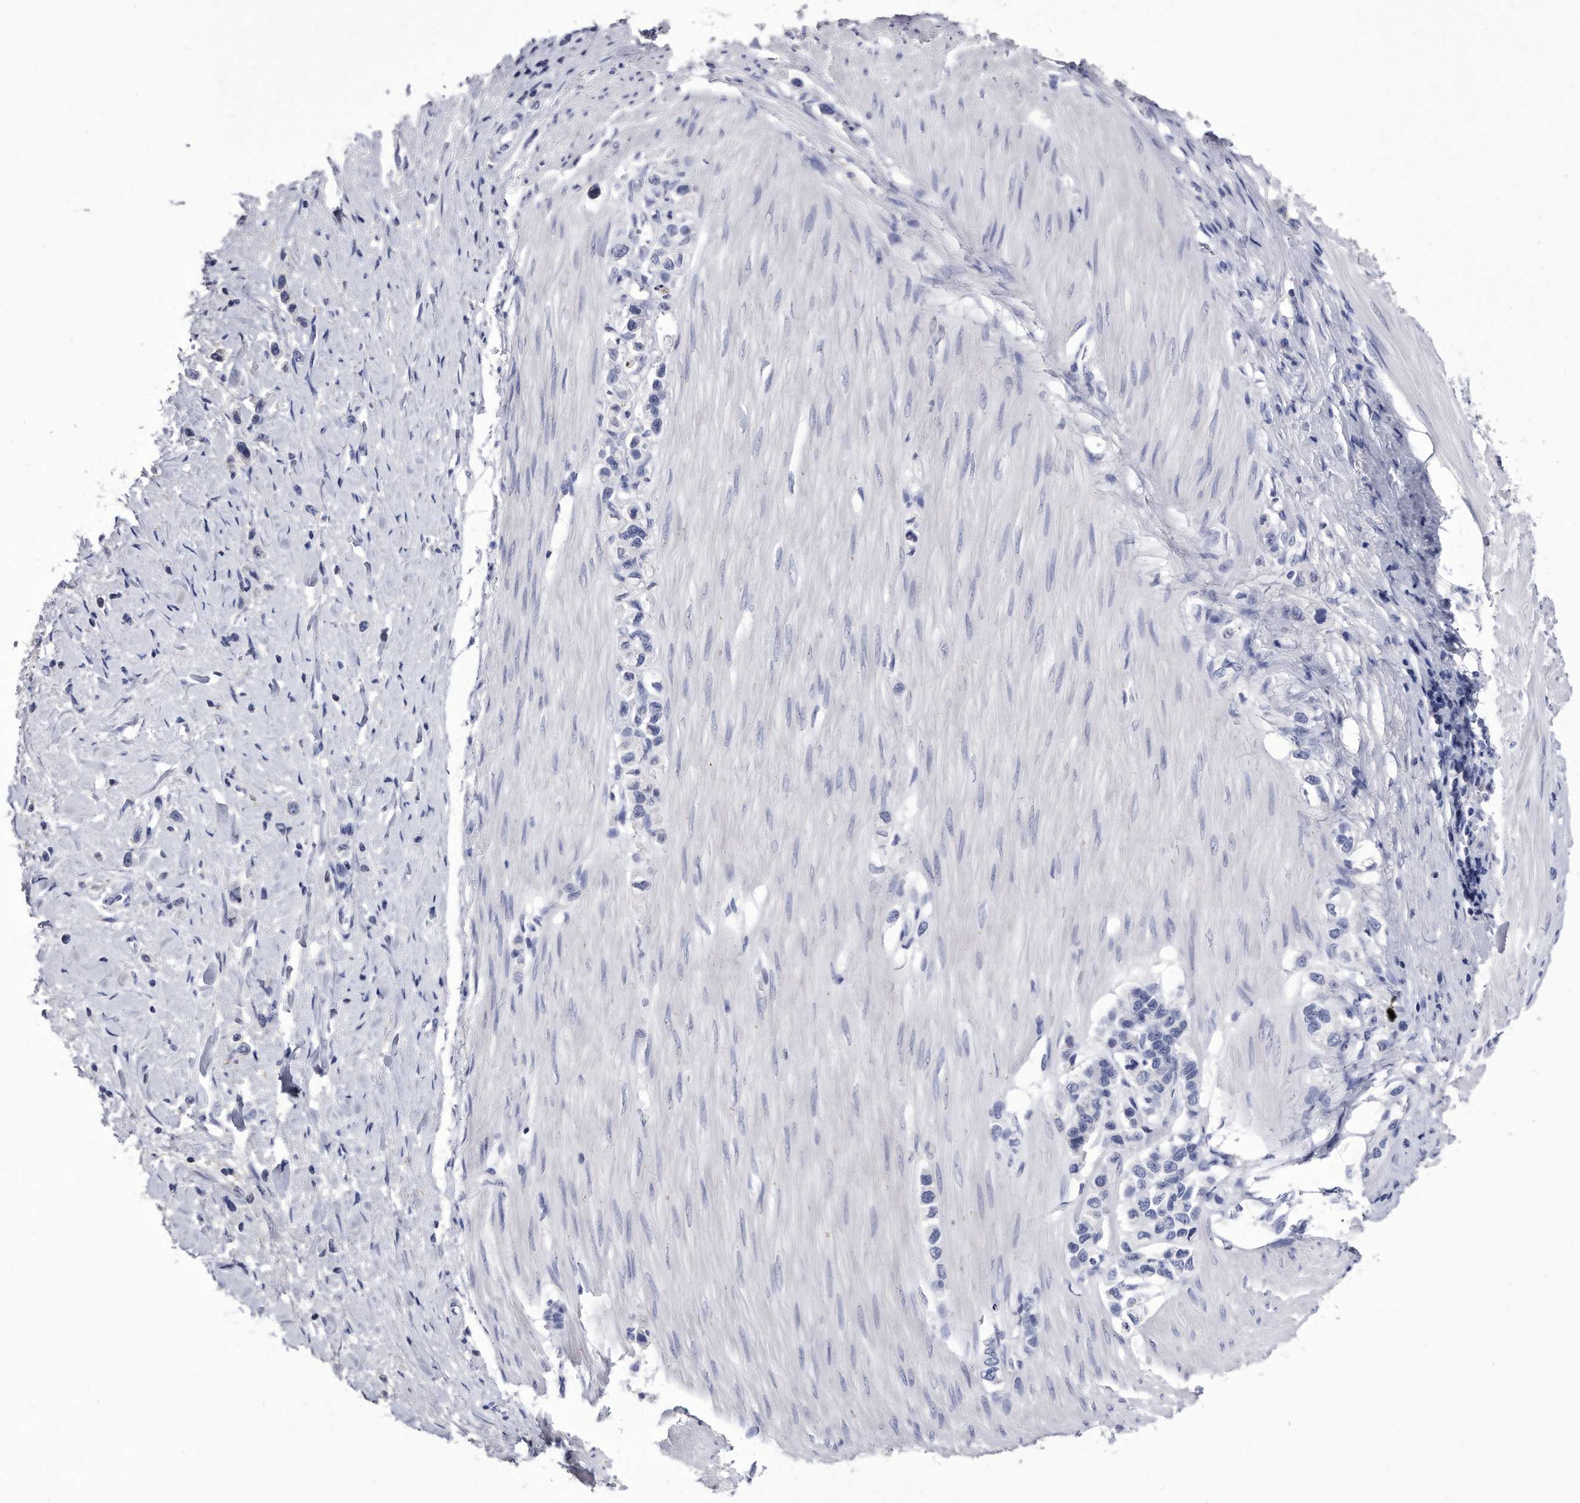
{"staining": {"intensity": "negative", "quantity": "none", "location": "none"}, "tissue": "stomach cancer", "cell_type": "Tumor cells", "image_type": "cancer", "snomed": [{"axis": "morphology", "description": "Adenocarcinoma, NOS"}, {"axis": "topography", "description": "Stomach"}], "caption": "The immunohistochemistry photomicrograph has no significant expression in tumor cells of adenocarcinoma (stomach) tissue.", "gene": "KCTD8", "patient": {"sex": "female", "age": 65}}